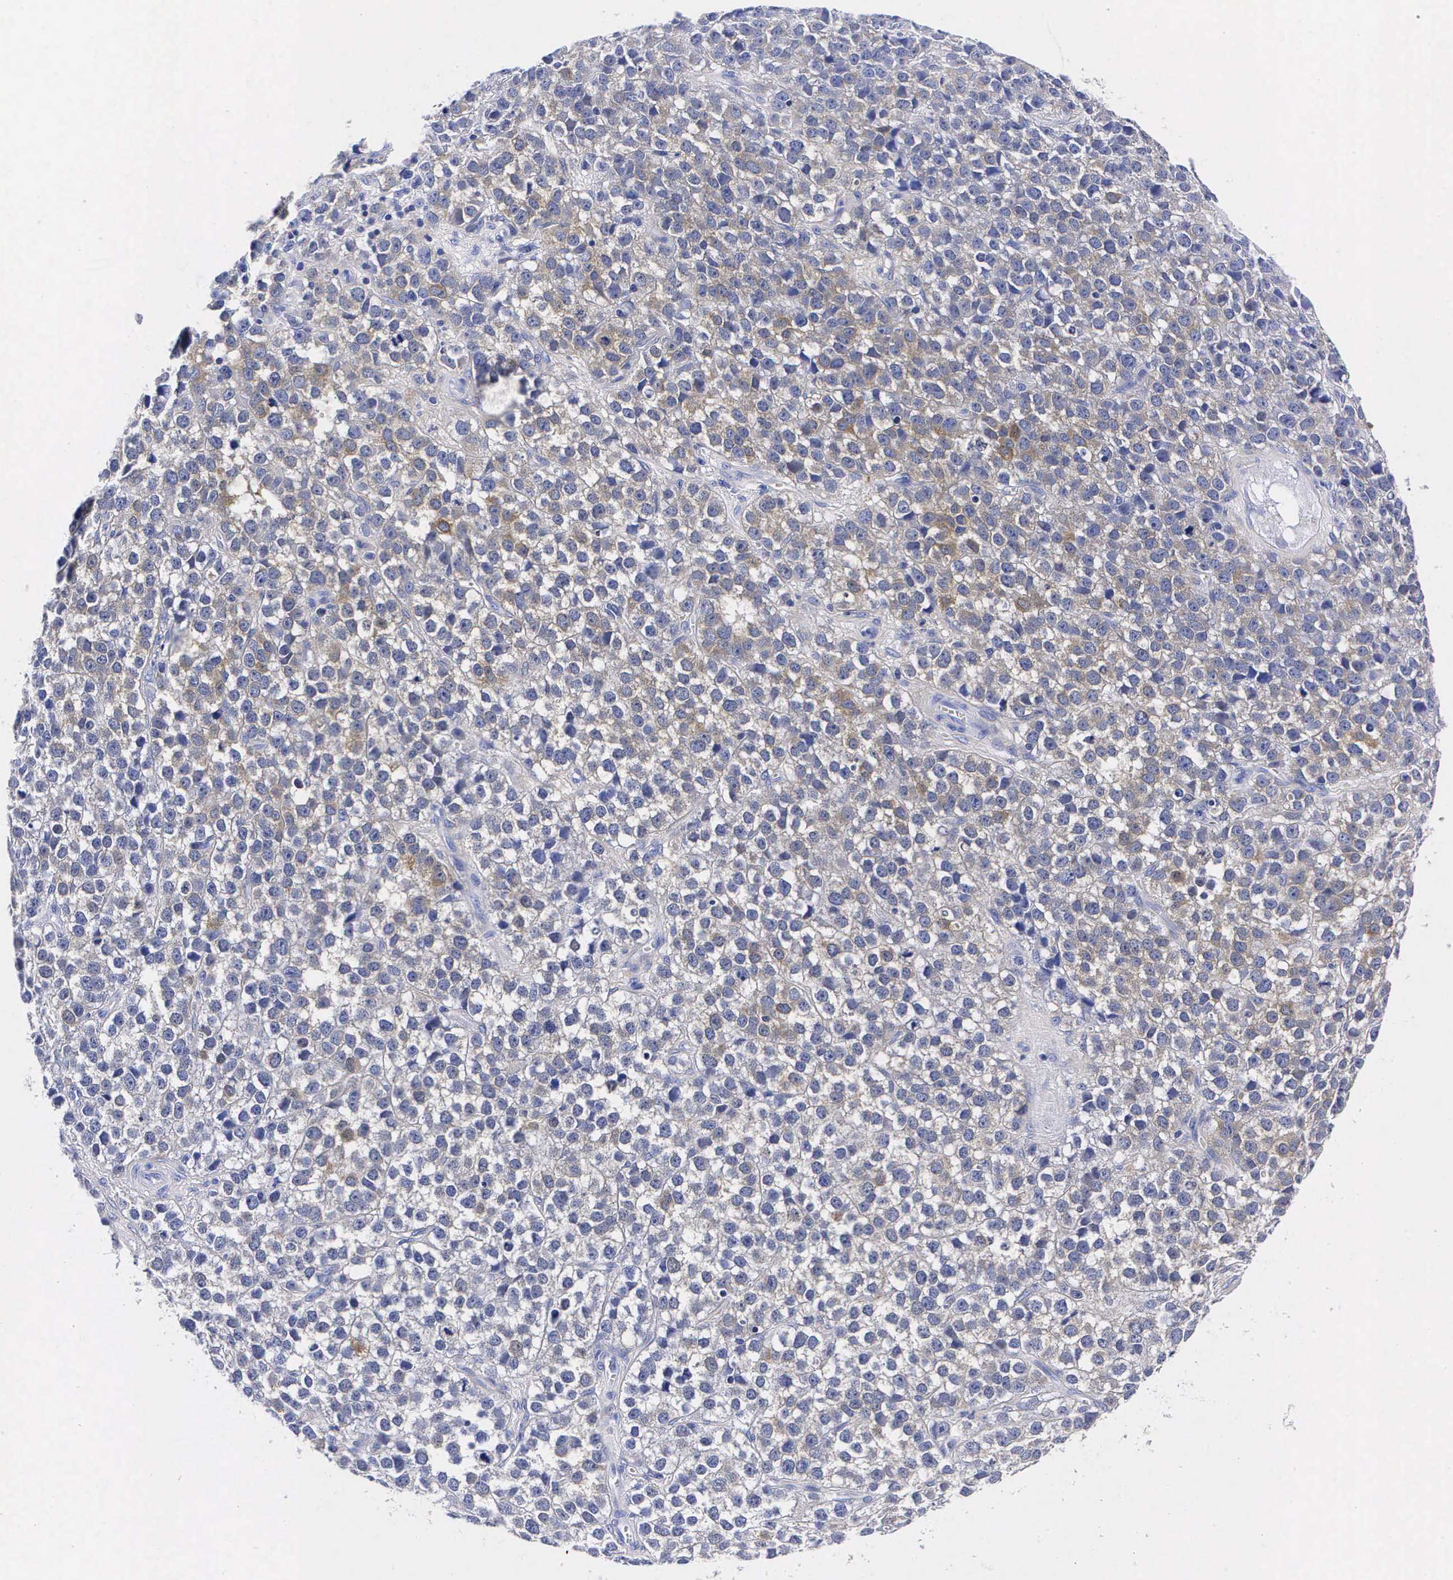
{"staining": {"intensity": "weak", "quantity": "25%-75%", "location": "cytoplasmic/membranous"}, "tissue": "testis cancer", "cell_type": "Tumor cells", "image_type": "cancer", "snomed": [{"axis": "morphology", "description": "Seminoma, NOS"}, {"axis": "topography", "description": "Testis"}], "caption": "Testis cancer (seminoma) tissue reveals weak cytoplasmic/membranous positivity in approximately 25%-75% of tumor cells, visualized by immunohistochemistry.", "gene": "ENO2", "patient": {"sex": "male", "age": 25}}